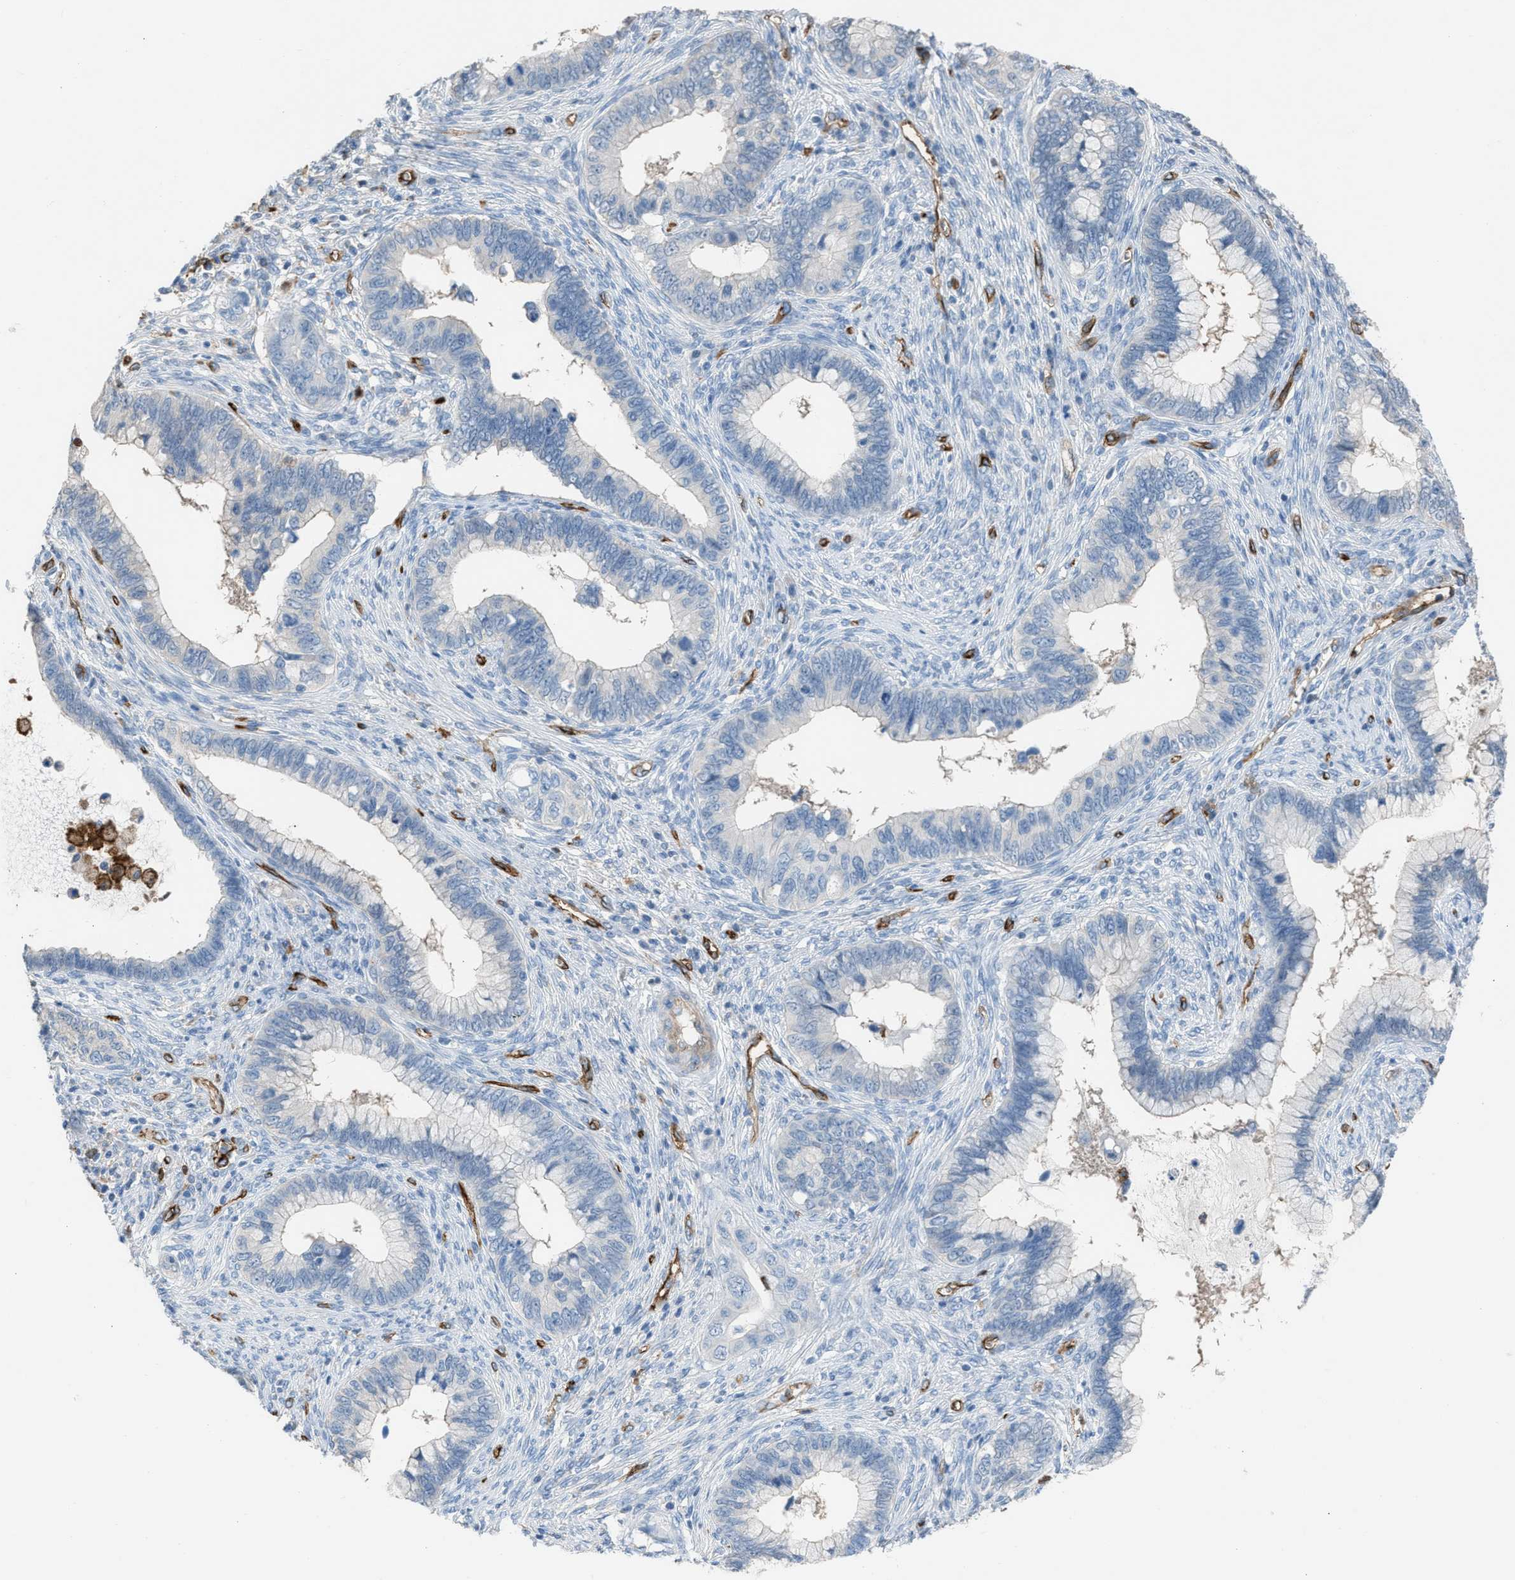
{"staining": {"intensity": "negative", "quantity": "none", "location": "none"}, "tissue": "cervical cancer", "cell_type": "Tumor cells", "image_type": "cancer", "snomed": [{"axis": "morphology", "description": "Adenocarcinoma, NOS"}, {"axis": "topography", "description": "Cervix"}], "caption": "Tumor cells are negative for brown protein staining in cervical cancer. (Brightfield microscopy of DAB immunohistochemistry at high magnification).", "gene": "DYSF", "patient": {"sex": "female", "age": 44}}